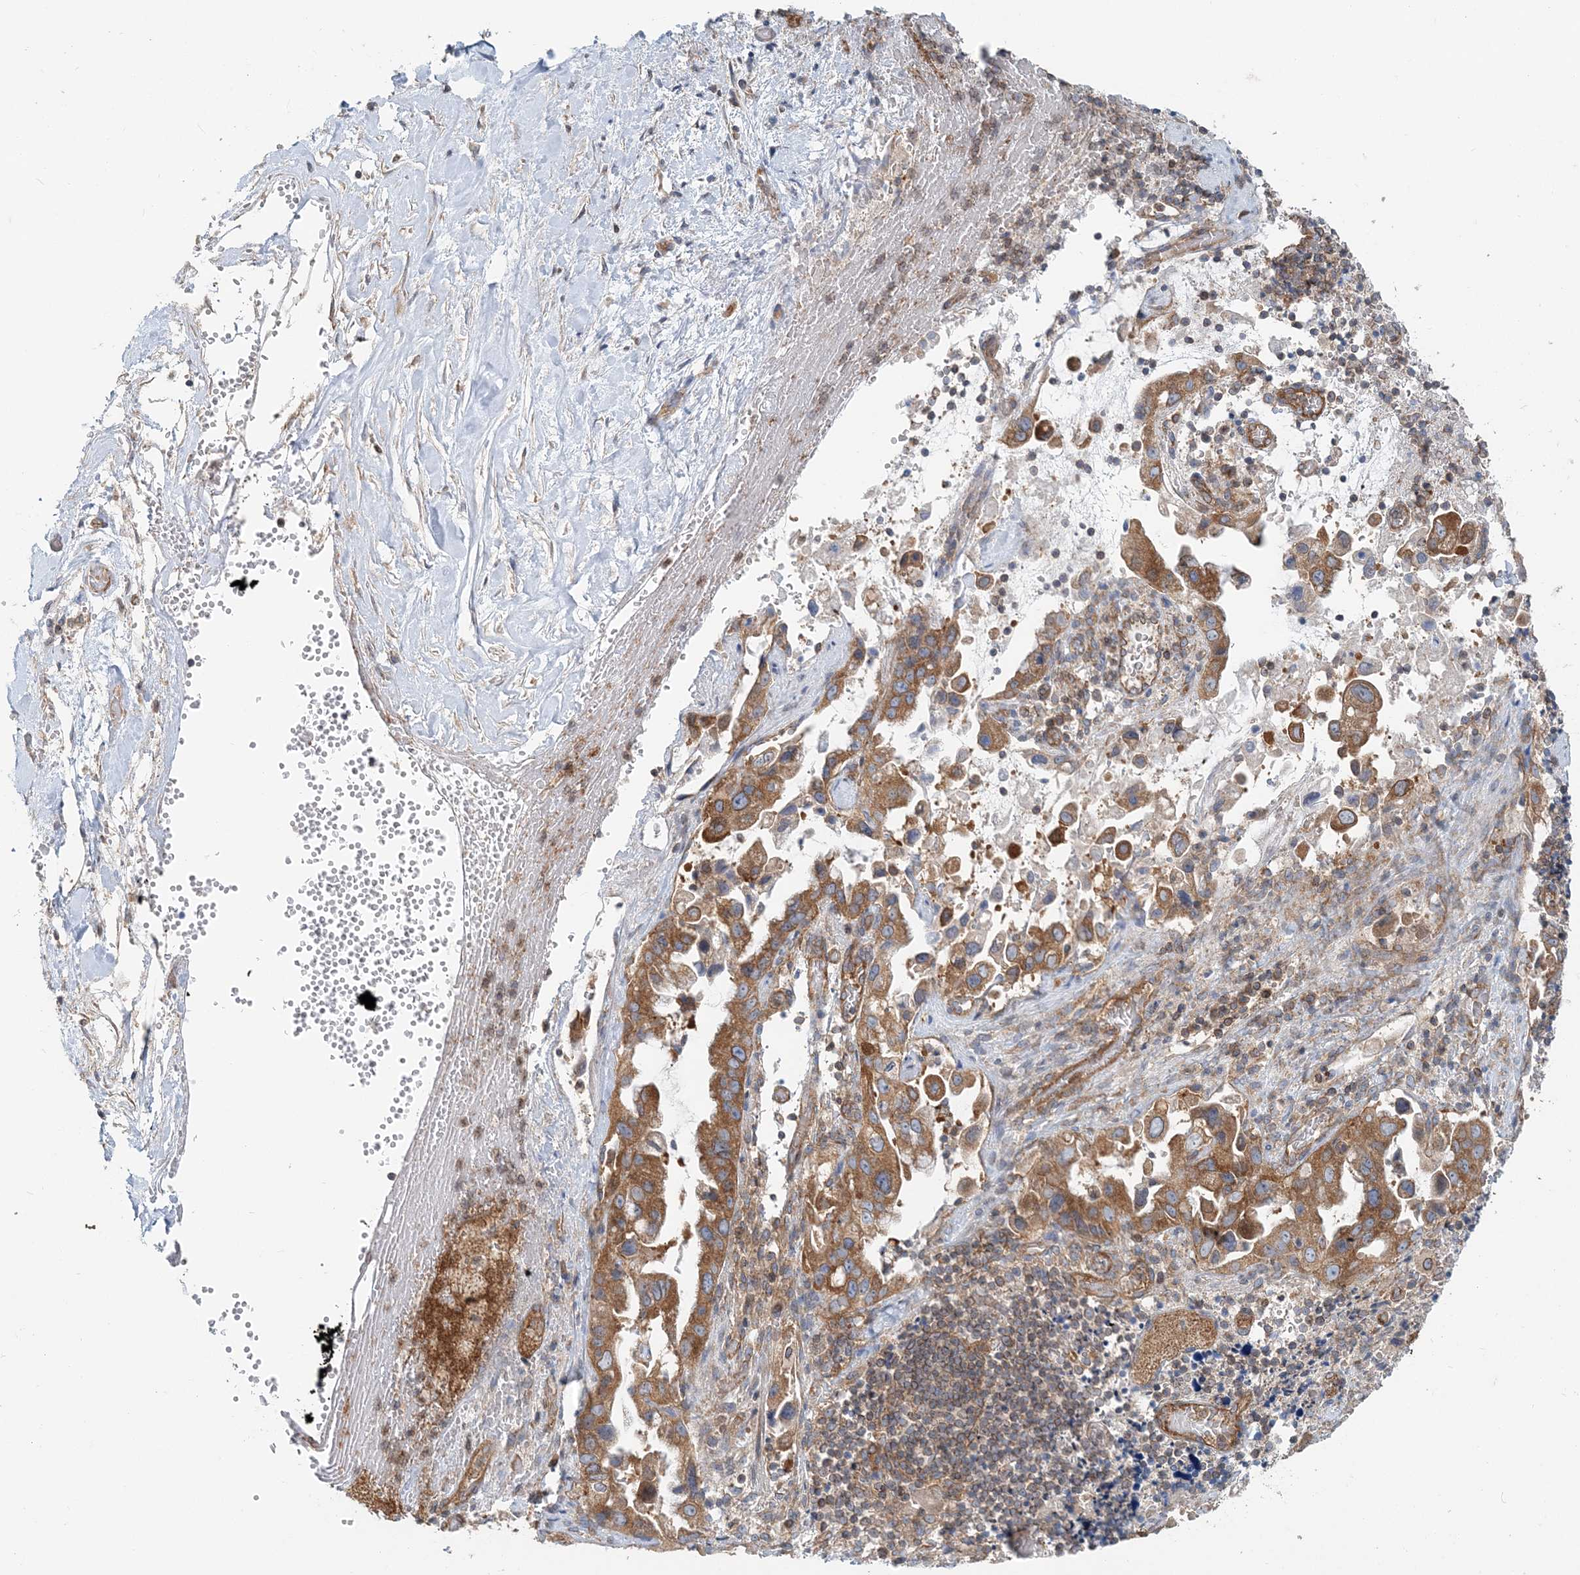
{"staining": {"intensity": "moderate", "quantity": ">75%", "location": "cytoplasmic/membranous"}, "tissue": "pancreatic cancer", "cell_type": "Tumor cells", "image_type": "cancer", "snomed": [{"axis": "morphology", "description": "Inflammation, NOS"}, {"axis": "morphology", "description": "Adenocarcinoma, NOS"}, {"axis": "topography", "description": "Pancreas"}], "caption": "Immunohistochemistry staining of pancreatic cancer, which exhibits medium levels of moderate cytoplasmic/membranous staining in approximately >75% of tumor cells indicating moderate cytoplasmic/membranous protein staining. The staining was performed using DAB (3,3'-diaminobenzidine) (brown) for protein detection and nuclei were counterstained in hematoxylin (blue).", "gene": "MOB4", "patient": {"sex": "female", "age": 56}}